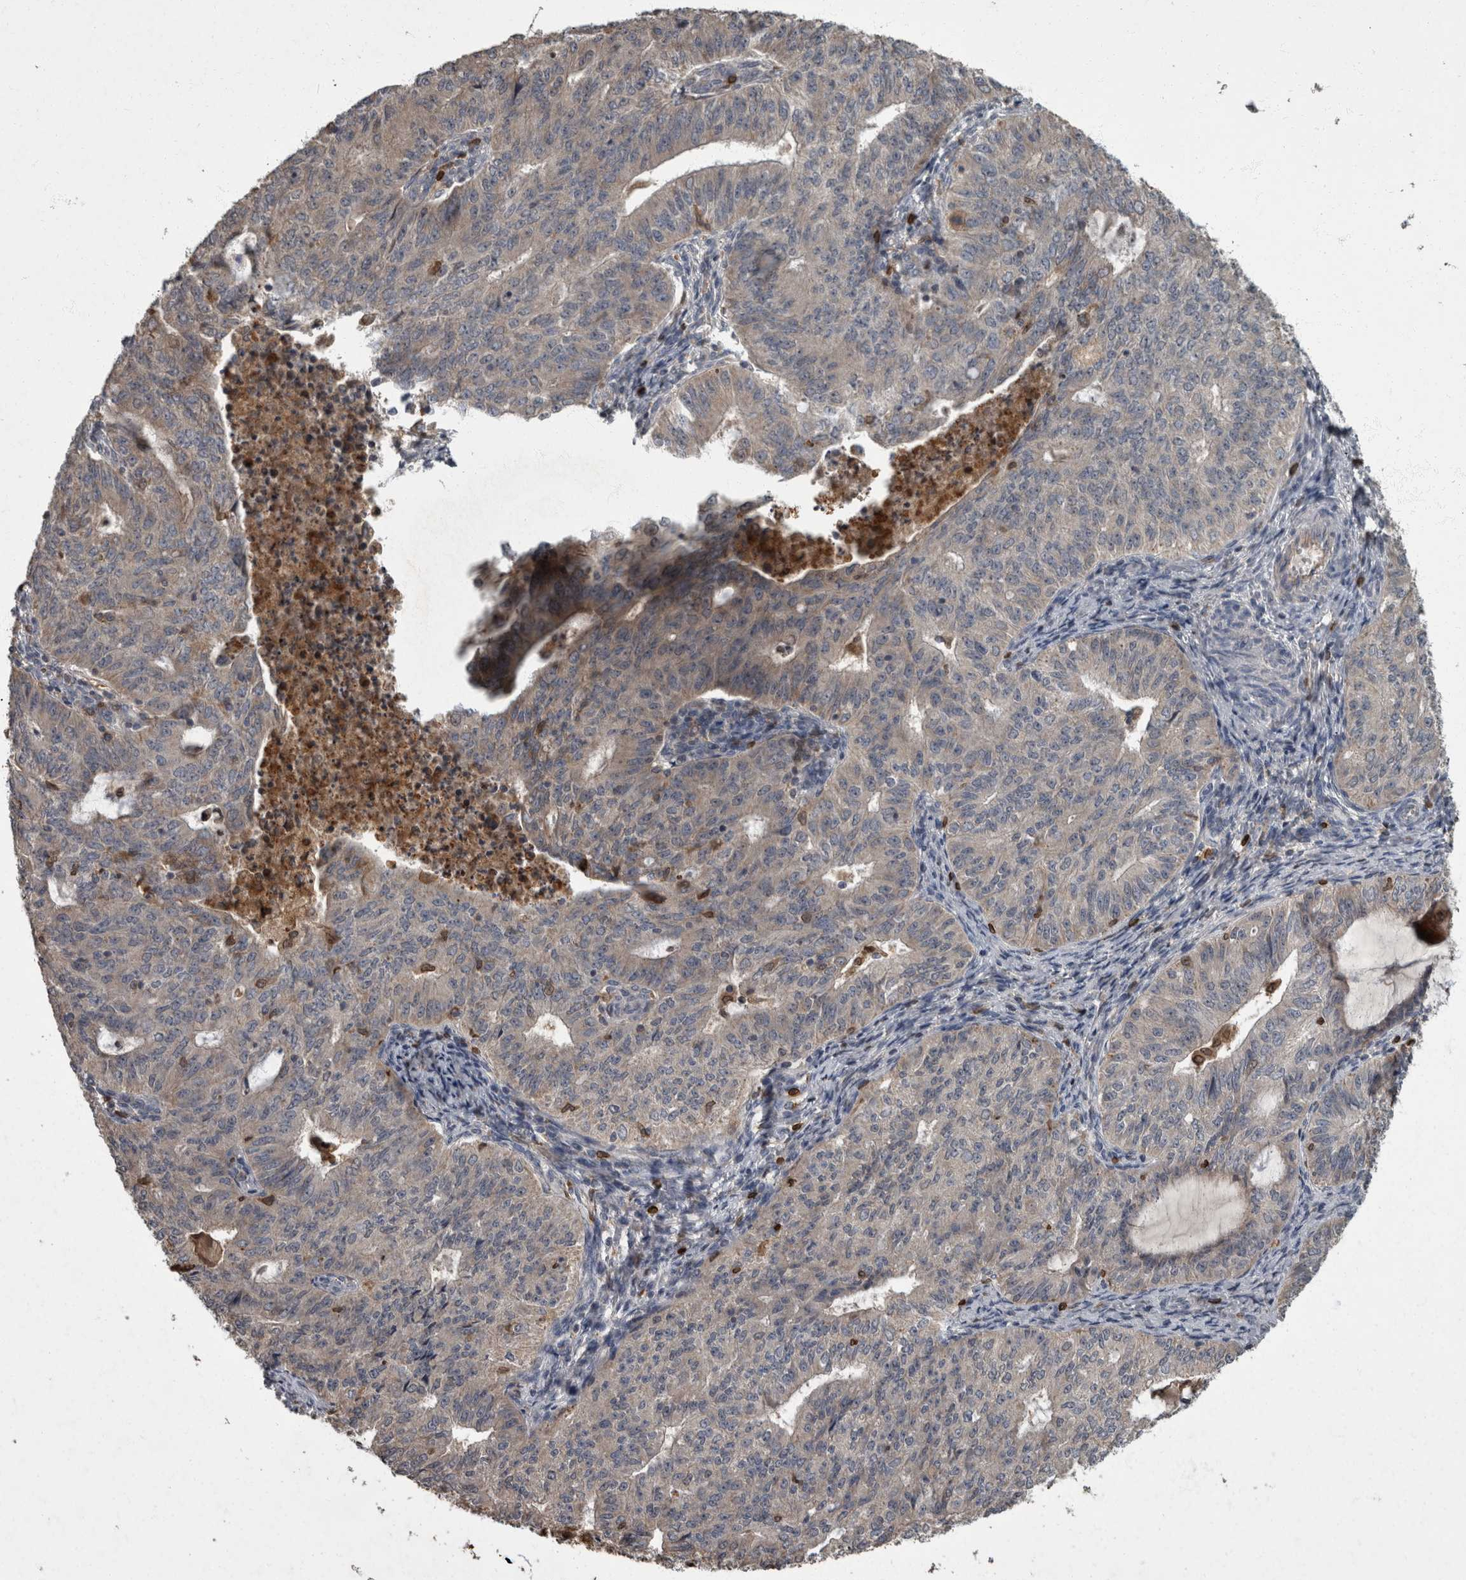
{"staining": {"intensity": "negative", "quantity": "none", "location": "none"}, "tissue": "endometrial cancer", "cell_type": "Tumor cells", "image_type": "cancer", "snomed": [{"axis": "morphology", "description": "Adenocarcinoma, NOS"}, {"axis": "topography", "description": "Endometrium"}], "caption": "Protein analysis of adenocarcinoma (endometrial) demonstrates no significant positivity in tumor cells.", "gene": "PPP1R3C", "patient": {"sex": "female", "age": 32}}